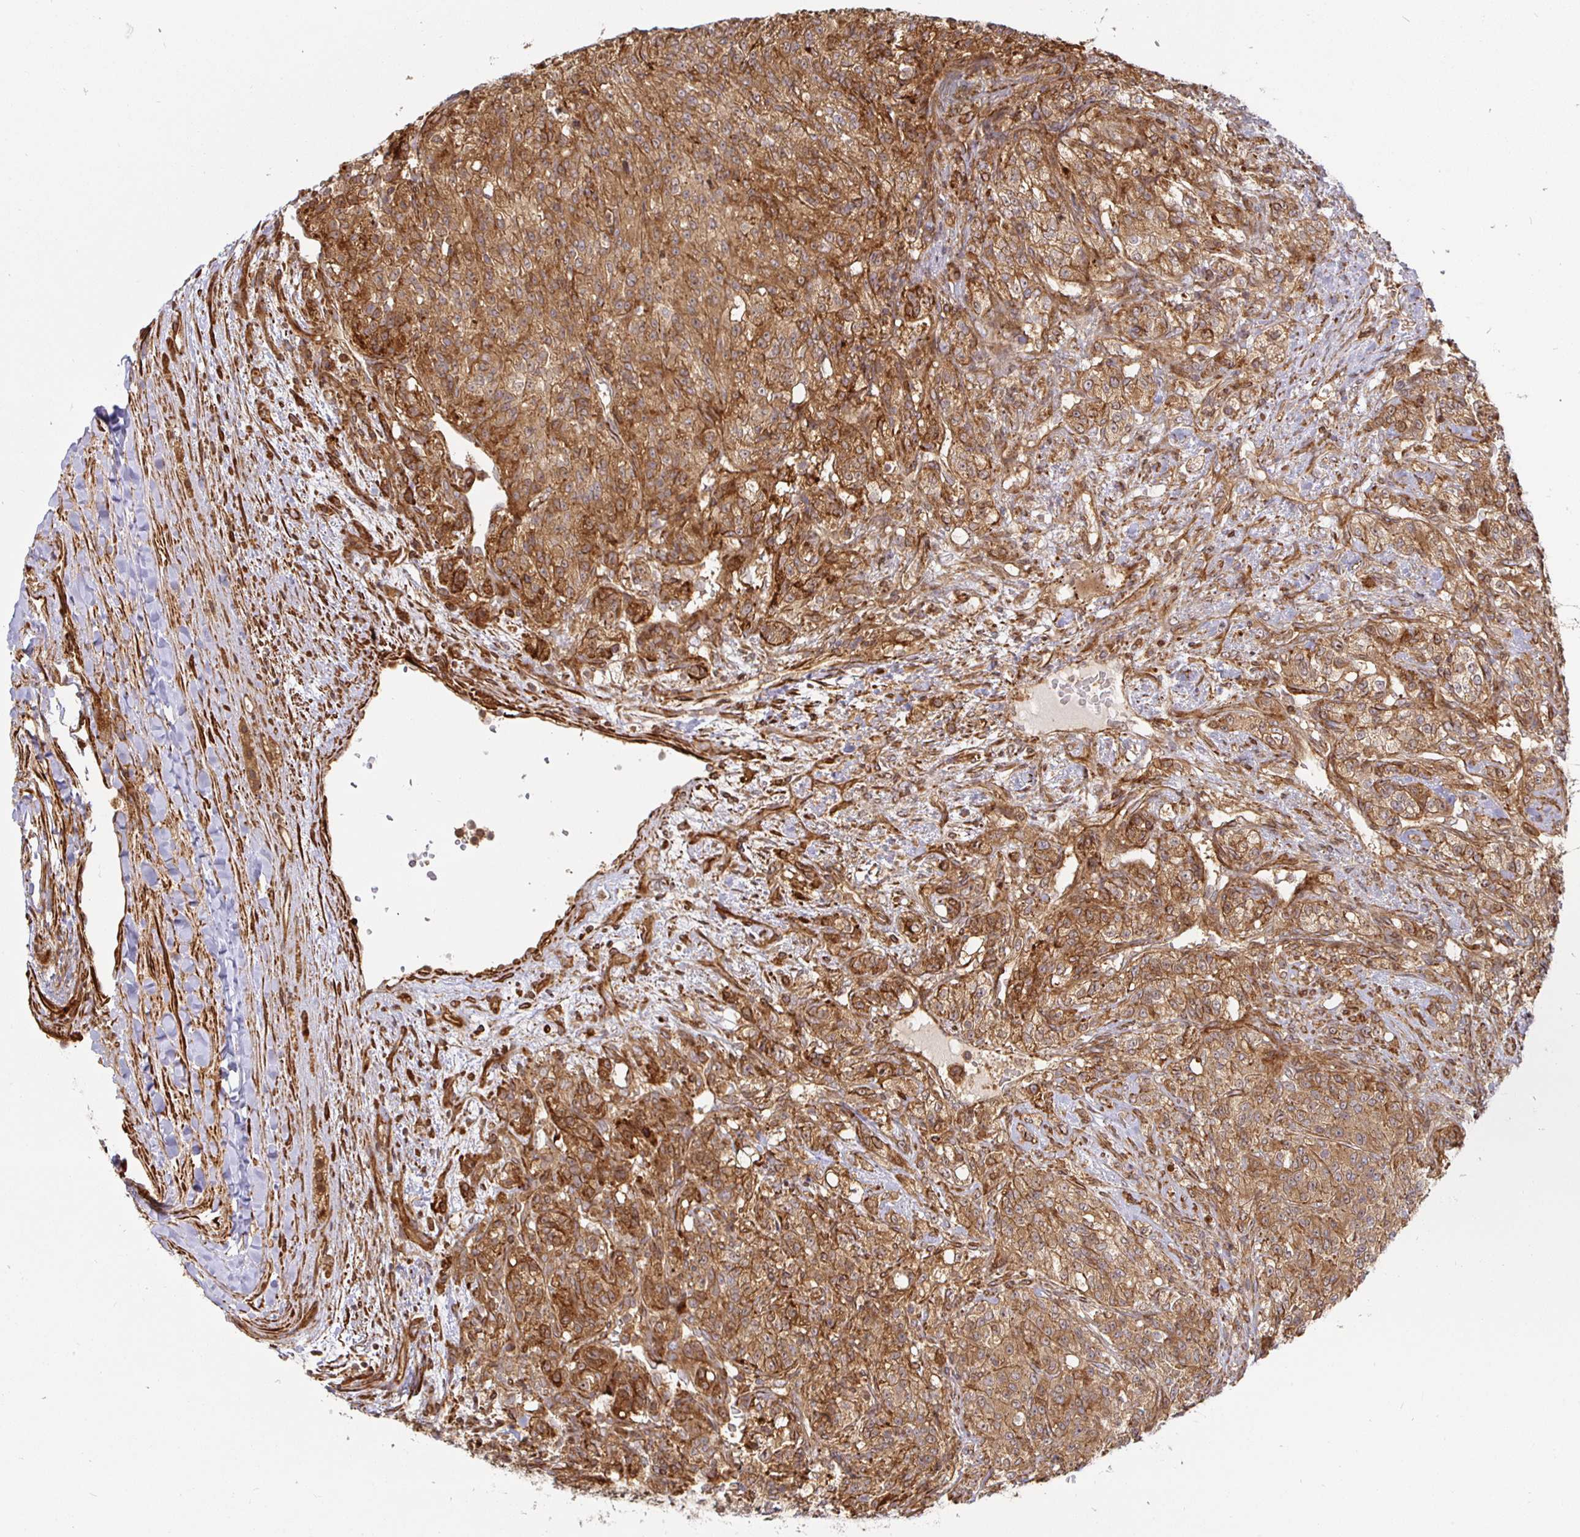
{"staining": {"intensity": "moderate", "quantity": ">75%", "location": "cytoplasmic/membranous"}, "tissue": "renal cancer", "cell_type": "Tumor cells", "image_type": "cancer", "snomed": [{"axis": "morphology", "description": "Adenocarcinoma, NOS"}, {"axis": "topography", "description": "Kidney"}], "caption": "The photomicrograph demonstrates immunohistochemical staining of renal cancer. There is moderate cytoplasmic/membranous positivity is identified in approximately >75% of tumor cells.", "gene": "STRAP", "patient": {"sex": "female", "age": 63}}